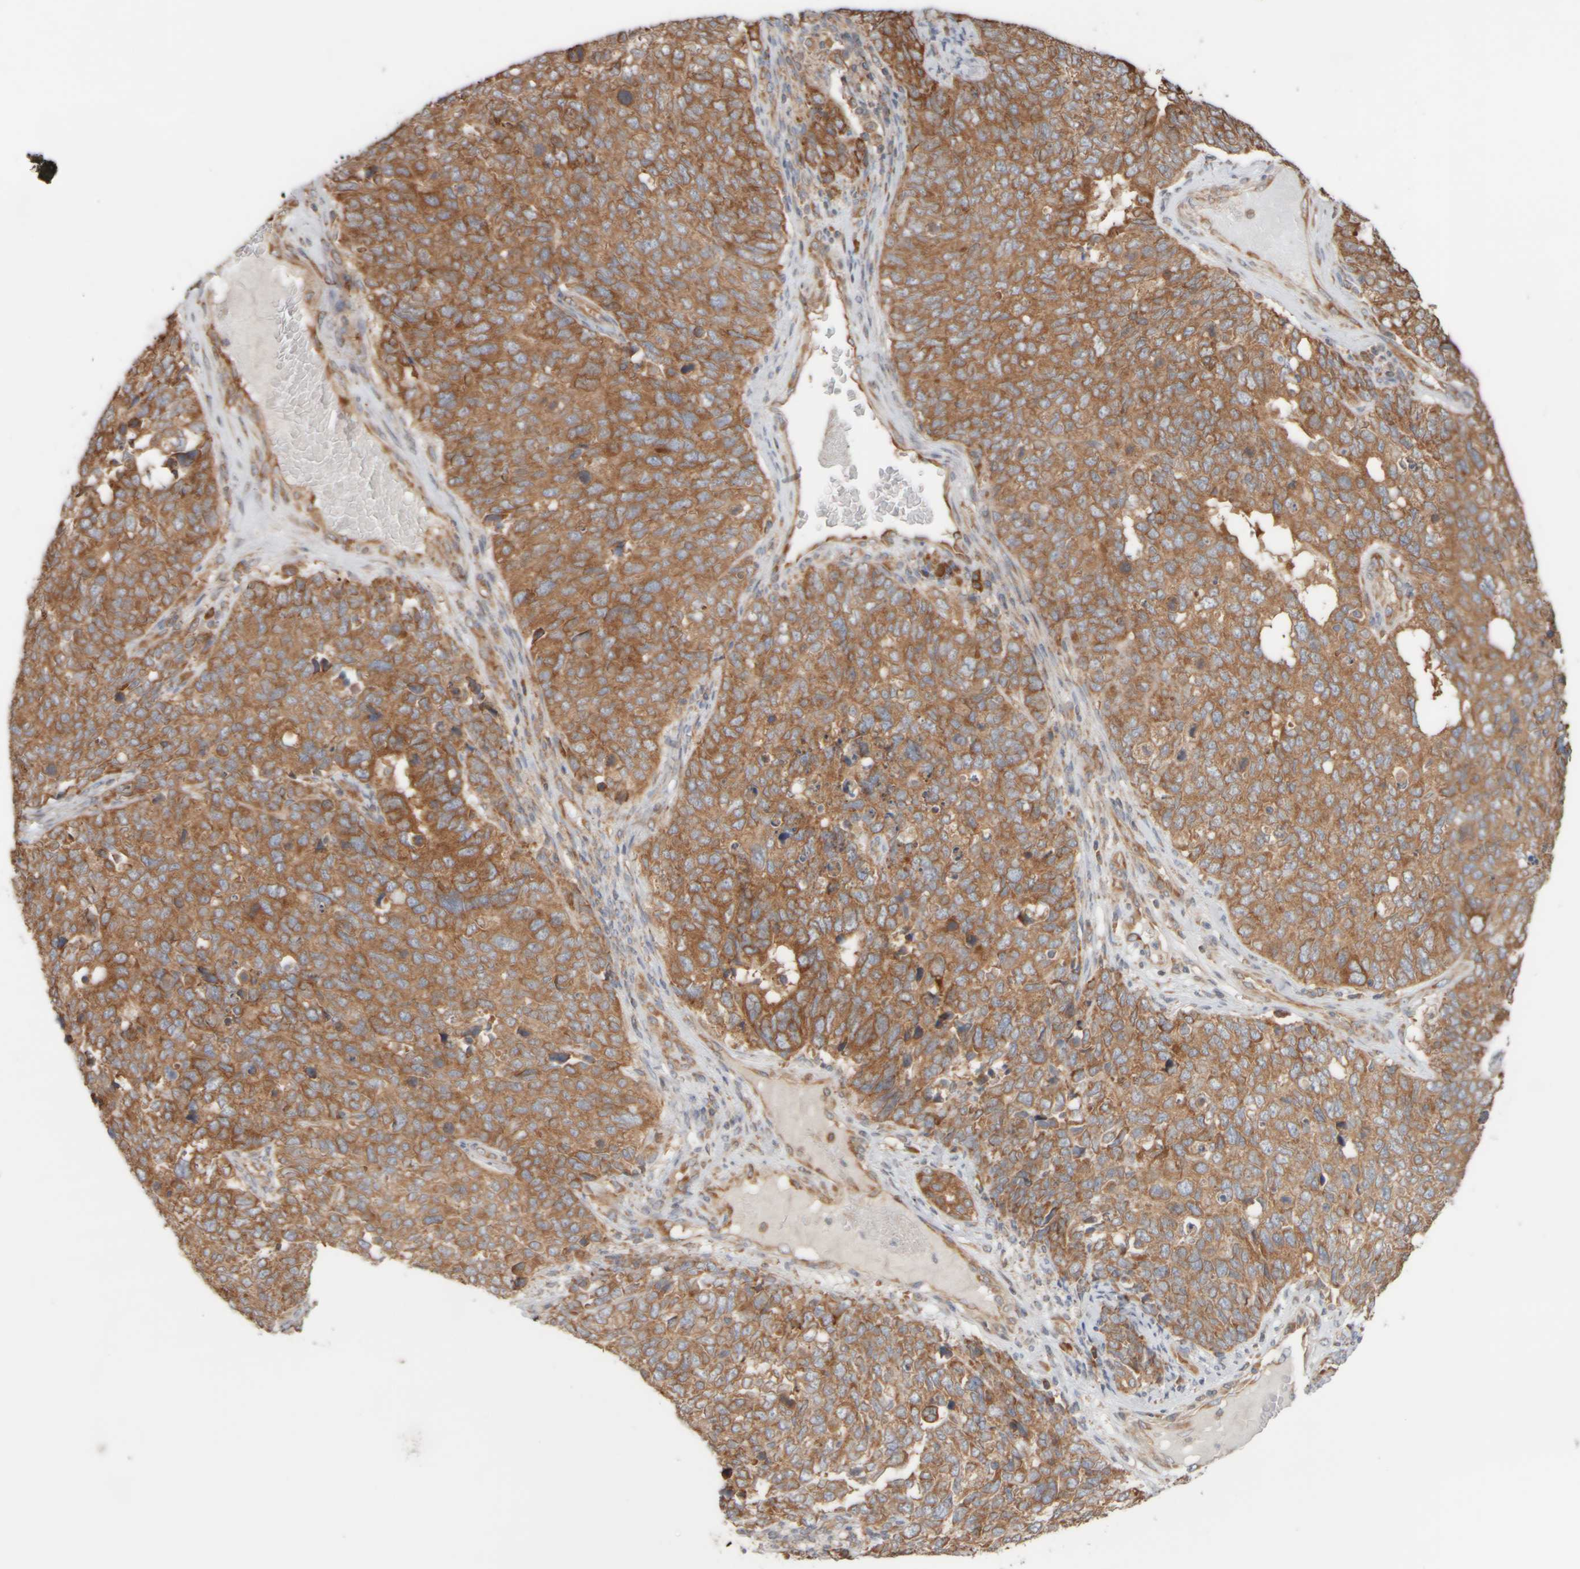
{"staining": {"intensity": "moderate", "quantity": ">75%", "location": "cytoplasmic/membranous"}, "tissue": "cervical cancer", "cell_type": "Tumor cells", "image_type": "cancer", "snomed": [{"axis": "morphology", "description": "Squamous cell carcinoma, NOS"}, {"axis": "topography", "description": "Cervix"}], "caption": "Immunohistochemistry (IHC) (DAB (3,3'-diaminobenzidine)) staining of human cervical squamous cell carcinoma shows moderate cytoplasmic/membranous protein expression in about >75% of tumor cells. (DAB (3,3'-diaminobenzidine) IHC with brightfield microscopy, high magnification).", "gene": "EIF2B3", "patient": {"sex": "female", "age": 63}}